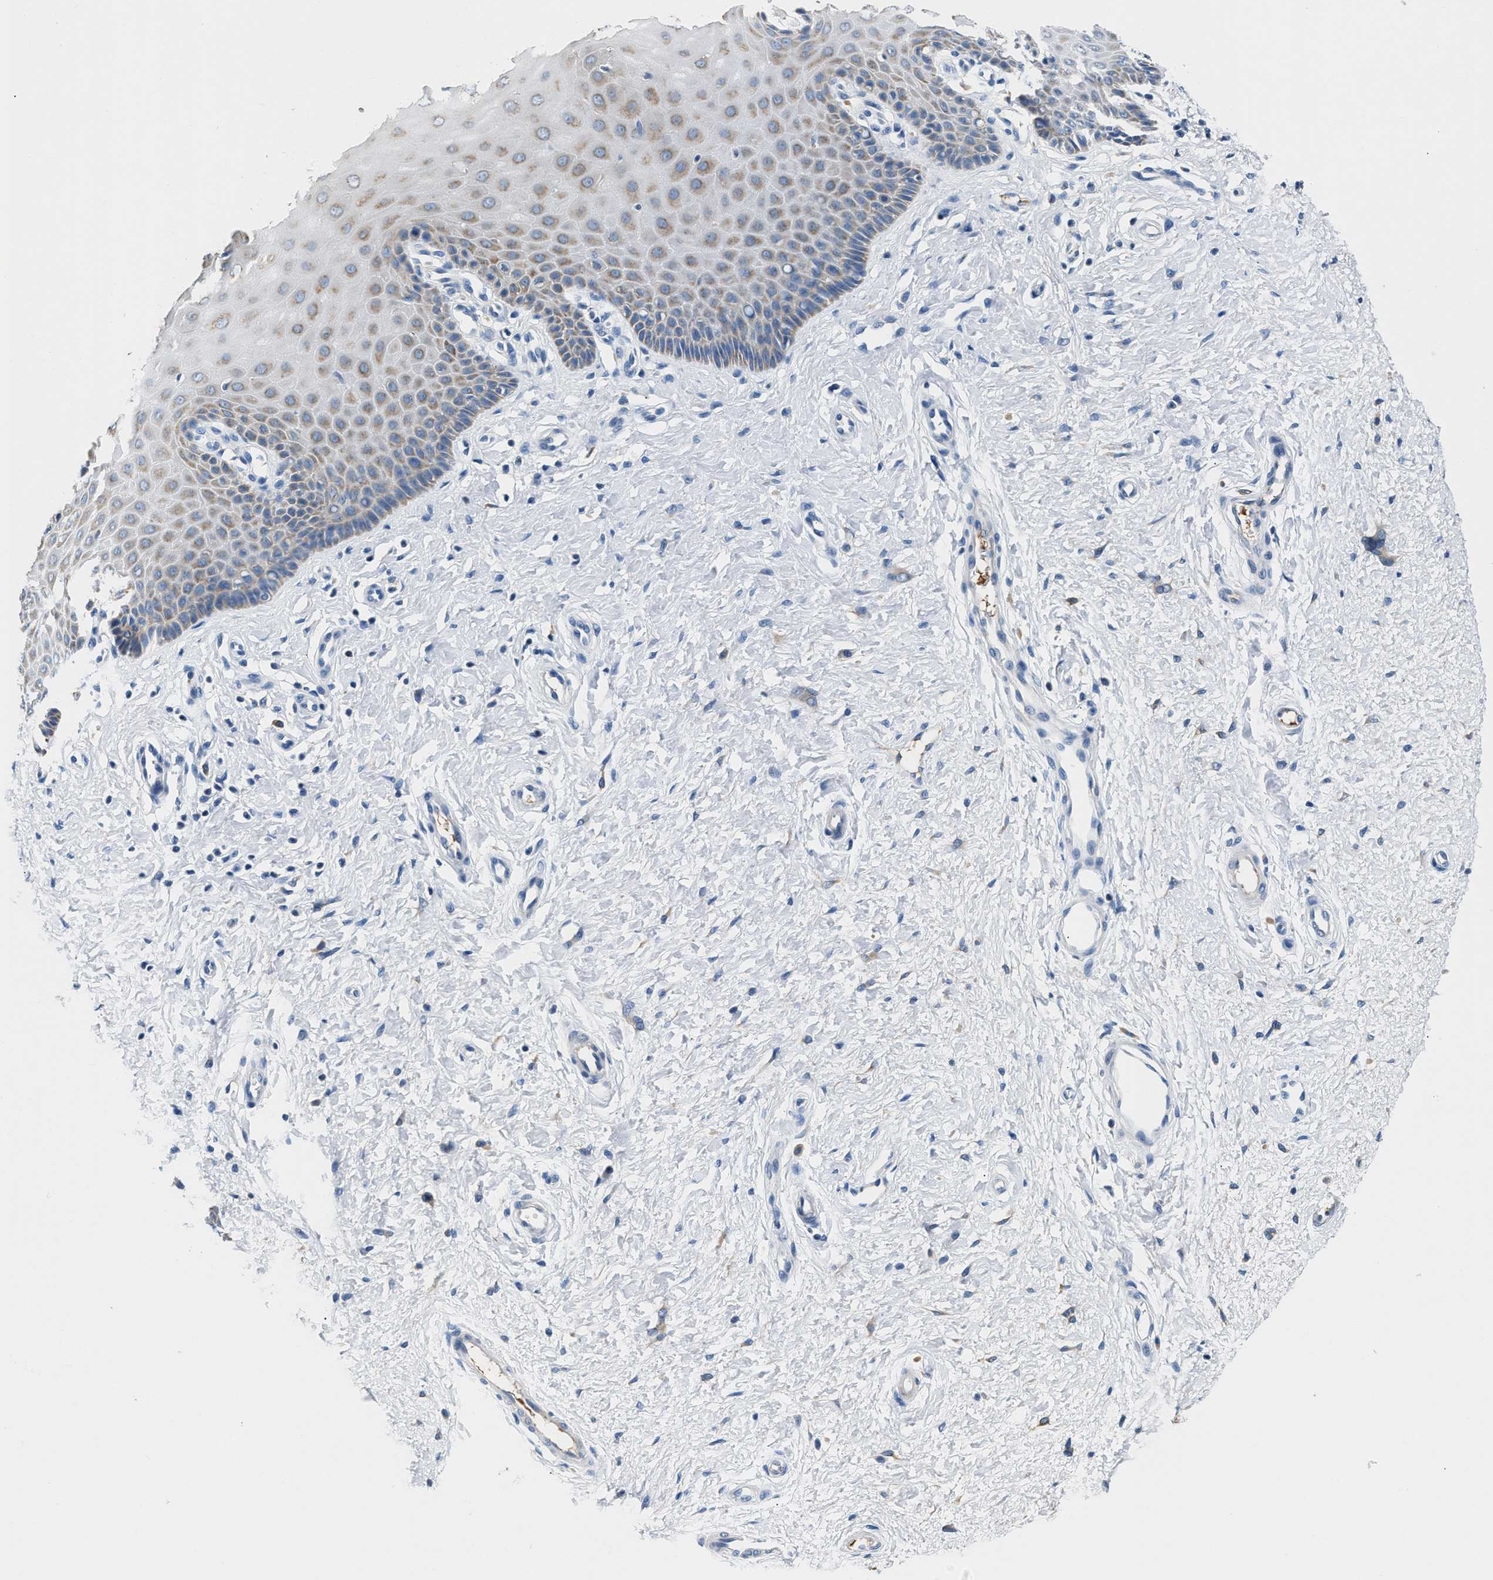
{"staining": {"intensity": "weak", "quantity": "<25%", "location": "cytoplasmic/membranous"}, "tissue": "cervix", "cell_type": "Squamous epithelial cells", "image_type": "normal", "snomed": [{"axis": "morphology", "description": "Normal tissue, NOS"}, {"axis": "topography", "description": "Cervix"}], "caption": "The immunohistochemistry (IHC) image has no significant staining in squamous epithelial cells of cervix.", "gene": "TUT7", "patient": {"sex": "female", "age": 55}}